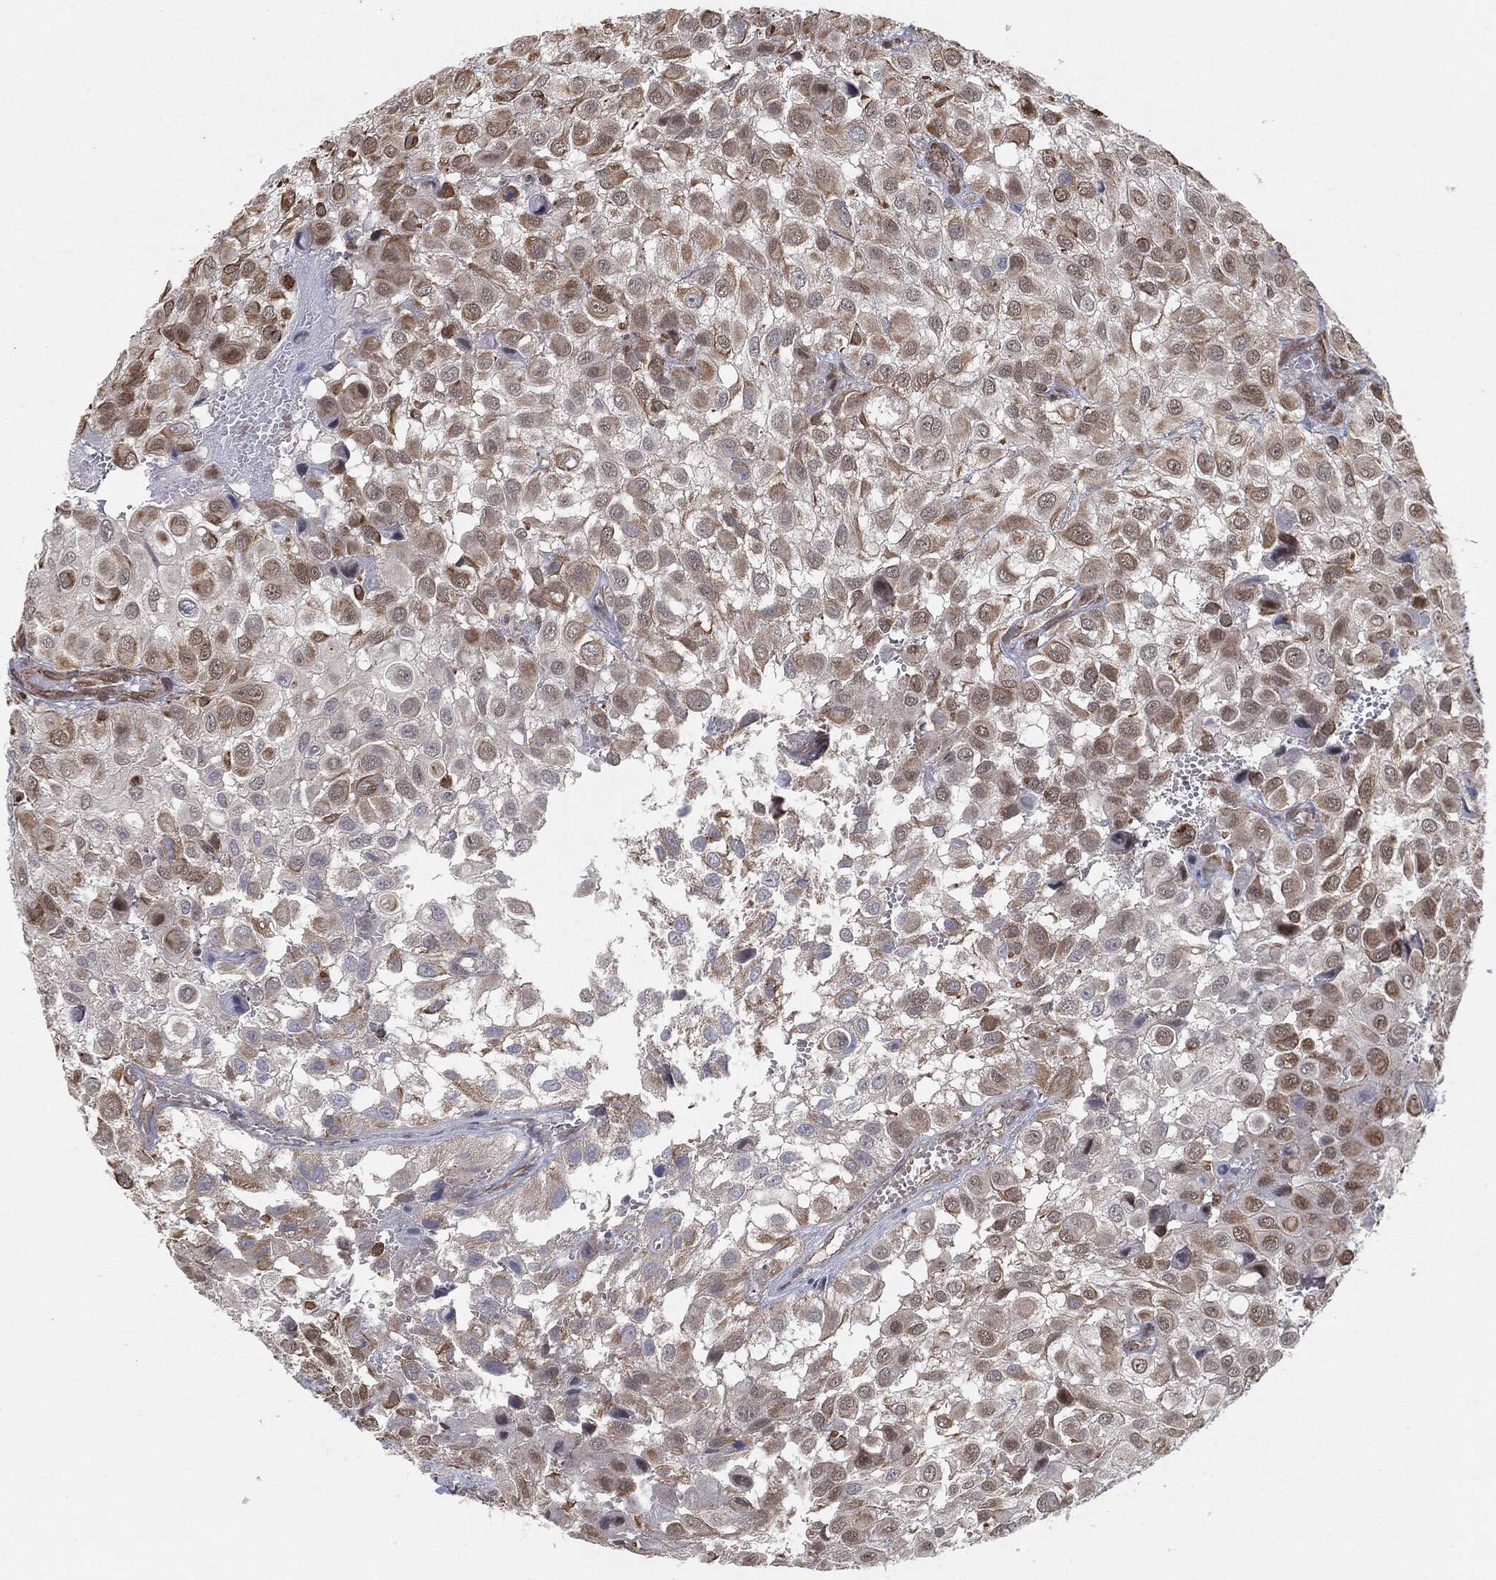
{"staining": {"intensity": "moderate", "quantity": "25%-75%", "location": "cytoplasmic/membranous"}, "tissue": "urothelial cancer", "cell_type": "Tumor cells", "image_type": "cancer", "snomed": [{"axis": "morphology", "description": "Urothelial carcinoma, High grade"}, {"axis": "topography", "description": "Urinary bladder"}], "caption": "Immunohistochemistry (DAB (3,3'-diaminobenzidine)) staining of human high-grade urothelial carcinoma exhibits moderate cytoplasmic/membranous protein staining in about 25%-75% of tumor cells.", "gene": "TP53RK", "patient": {"sex": "male", "age": 56}}